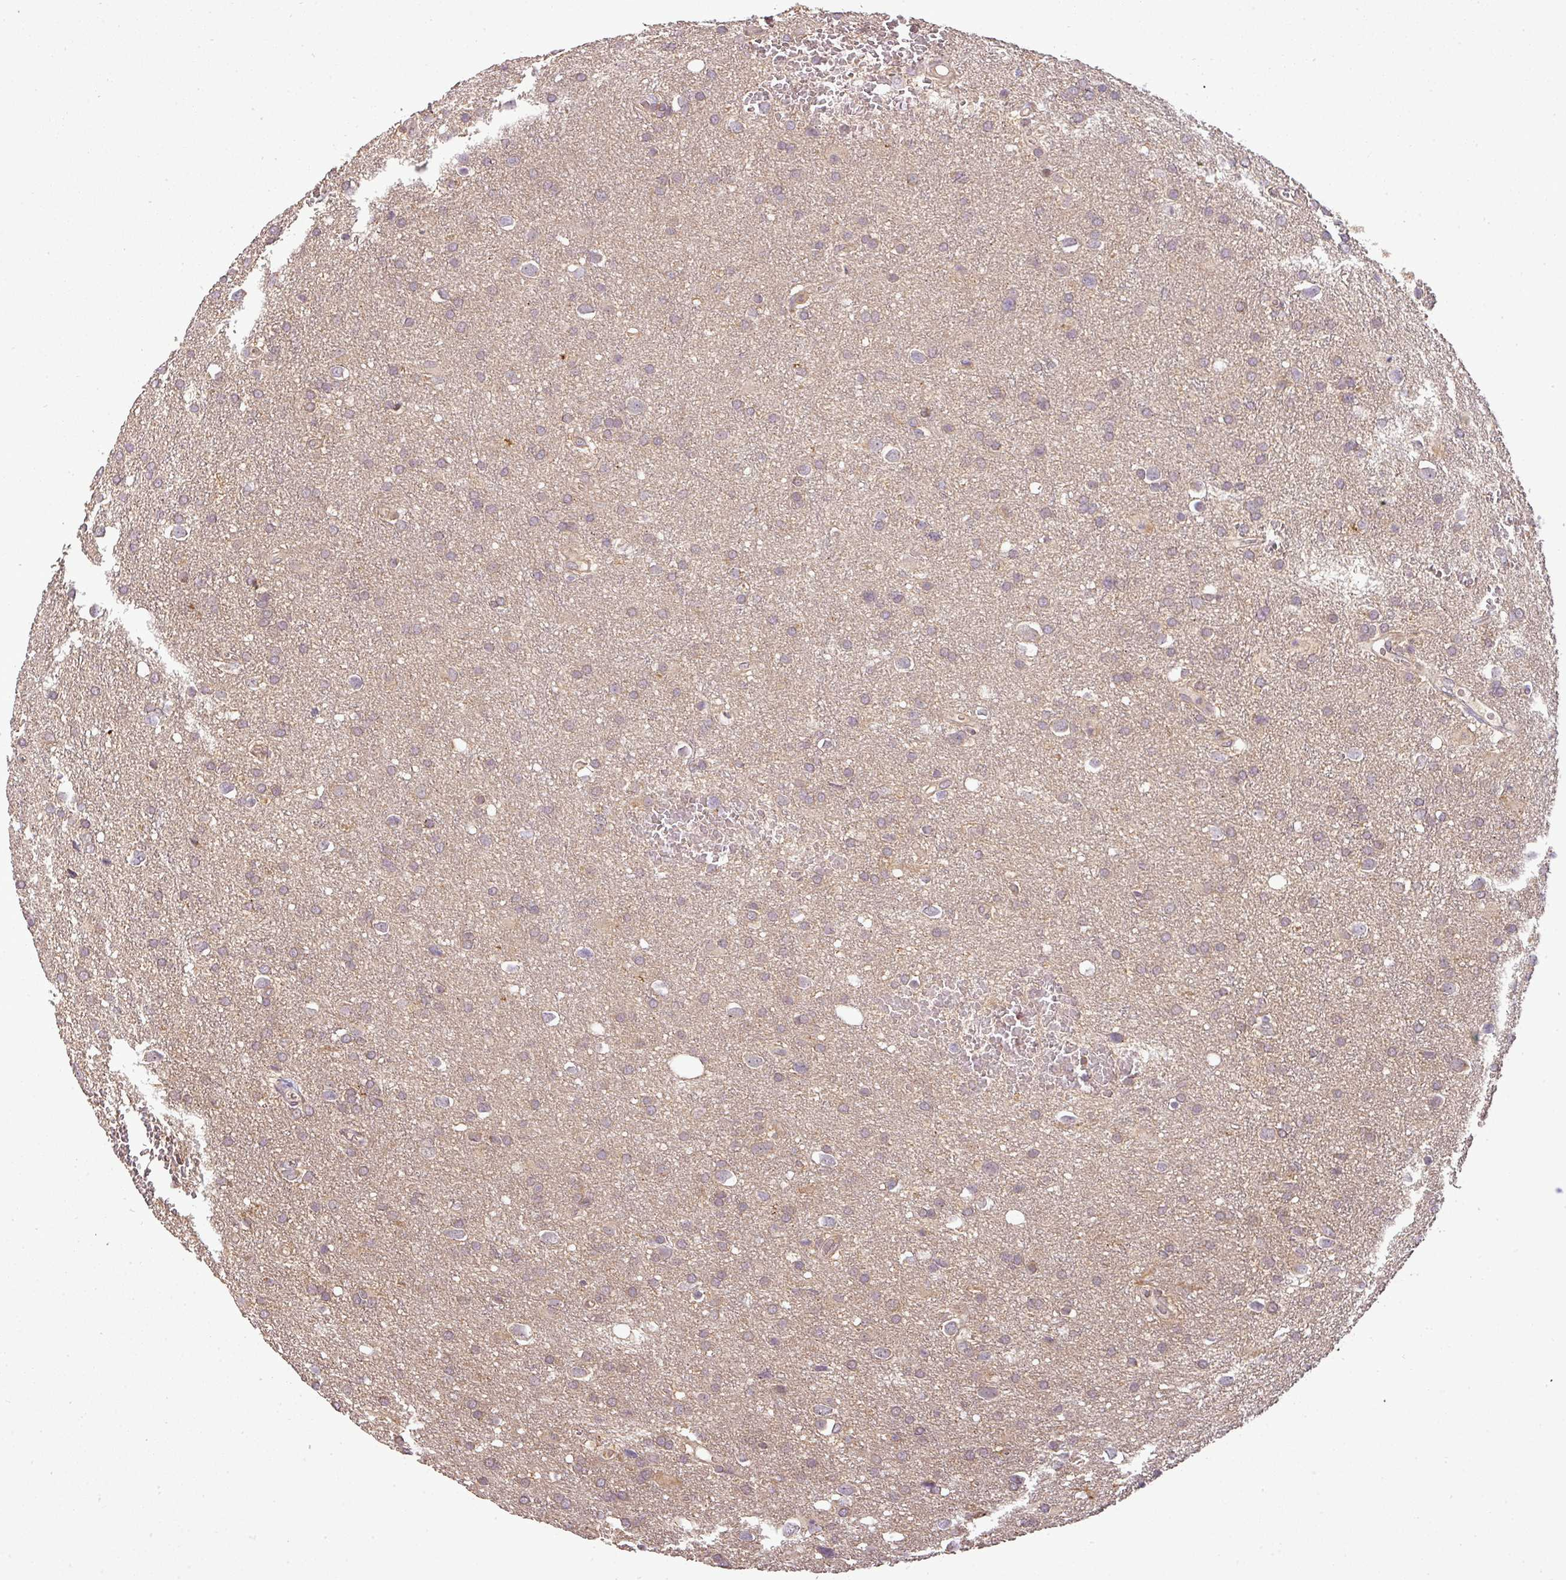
{"staining": {"intensity": "weak", "quantity": "25%-75%", "location": "cytoplasmic/membranous"}, "tissue": "glioma", "cell_type": "Tumor cells", "image_type": "cancer", "snomed": [{"axis": "morphology", "description": "Glioma, malignant, Low grade"}, {"axis": "topography", "description": "Brain"}], "caption": "A brown stain highlights weak cytoplasmic/membranous expression of a protein in malignant low-grade glioma tumor cells.", "gene": "FAIM", "patient": {"sex": "female", "age": 32}}